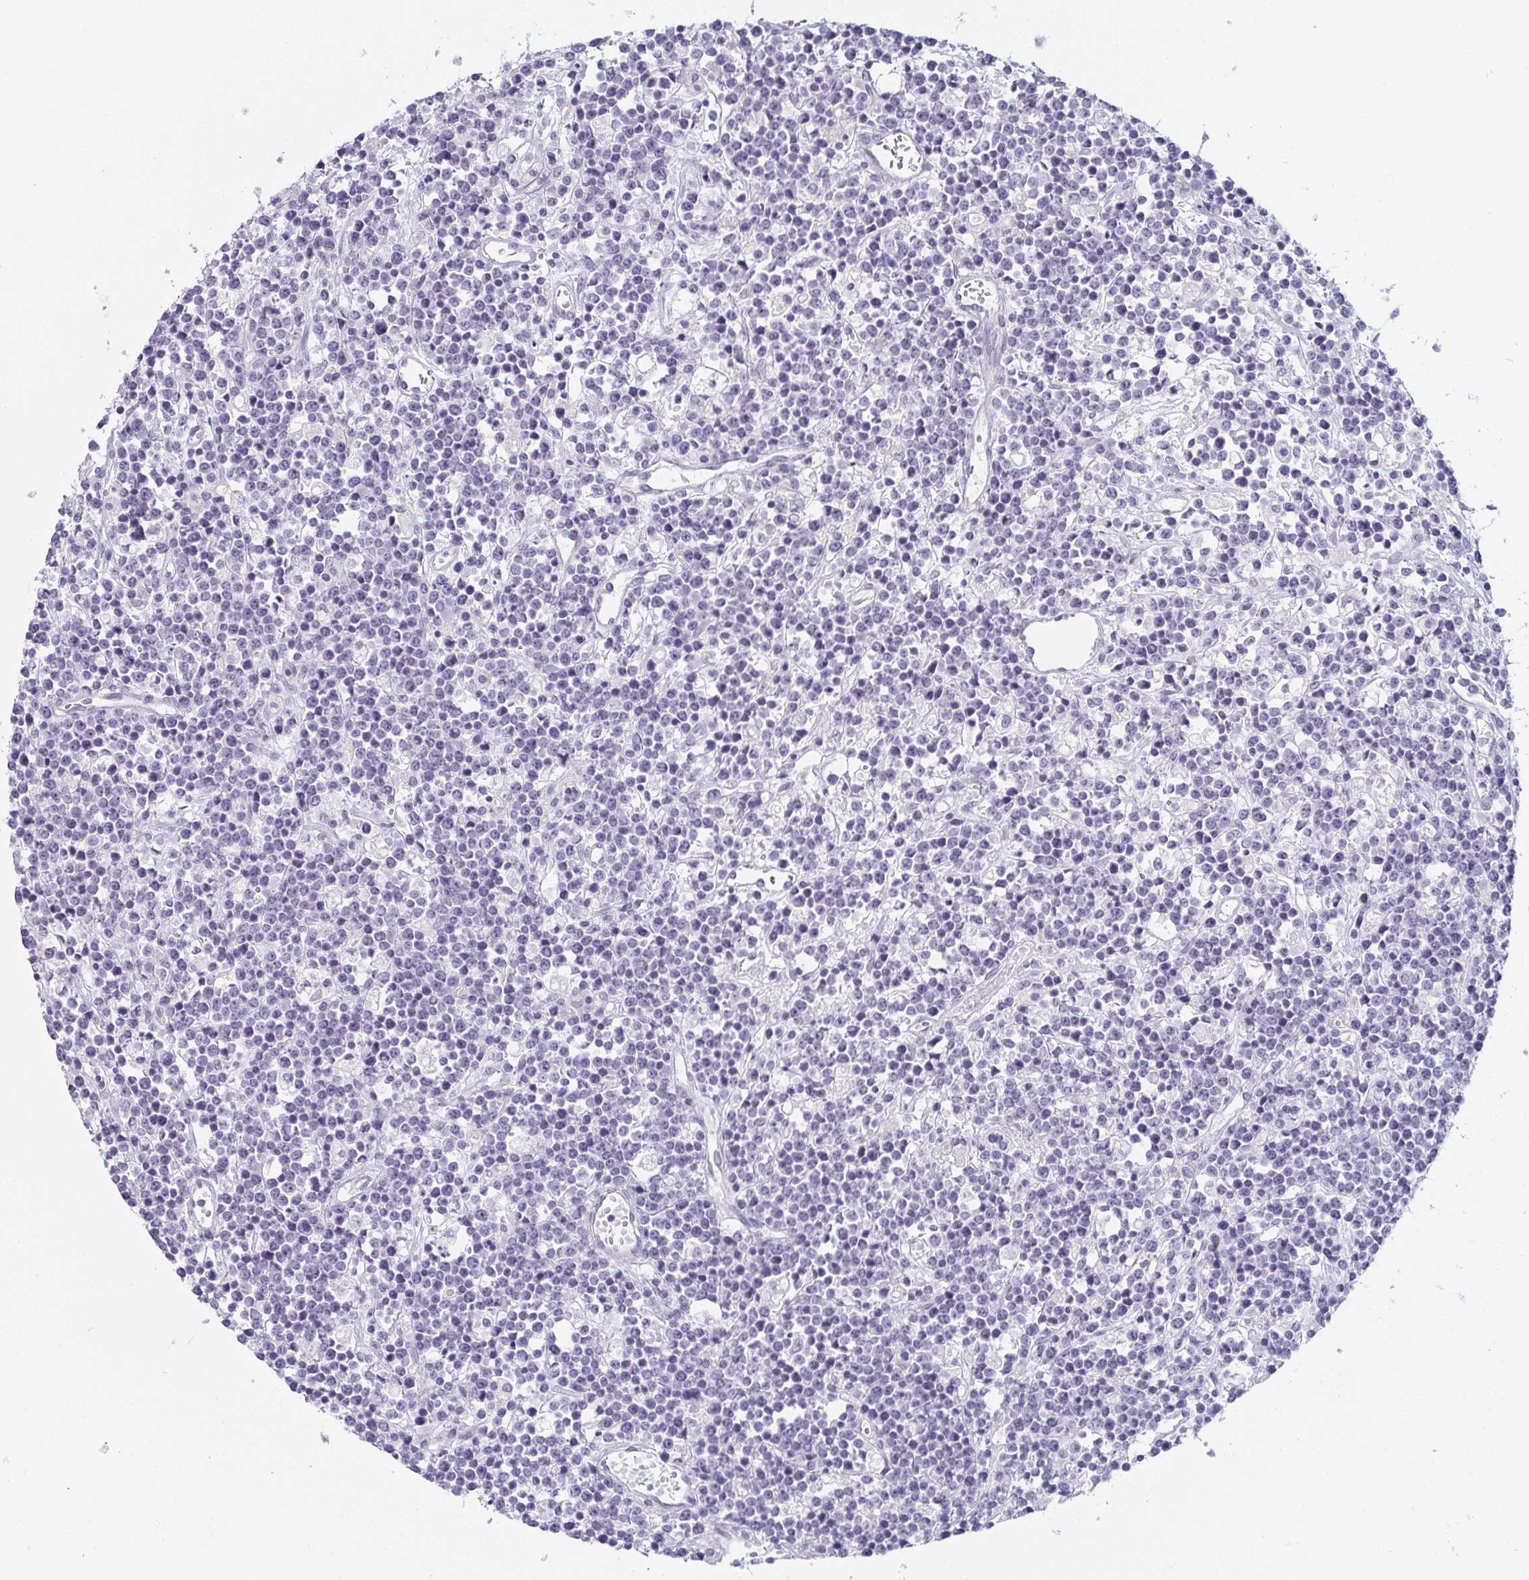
{"staining": {"intensity": "negative", "quantity": "none", "location": "none"}, "tissue": "lymphoma", "cell_type": "Tumor cells", "image_type": "cancer", "snomed": [{"axis": "morphology", "description": "Malignant lymphoma, non-Hodgkin's type, High grade"}, {"axis": "topography", "description": "Ovary"}], "caption": "Micrograph shows no significant protein positivity in tumor cells of lymphoma.", "gene": "PRR27", "patient": {"sex": "female", "age": 56}}